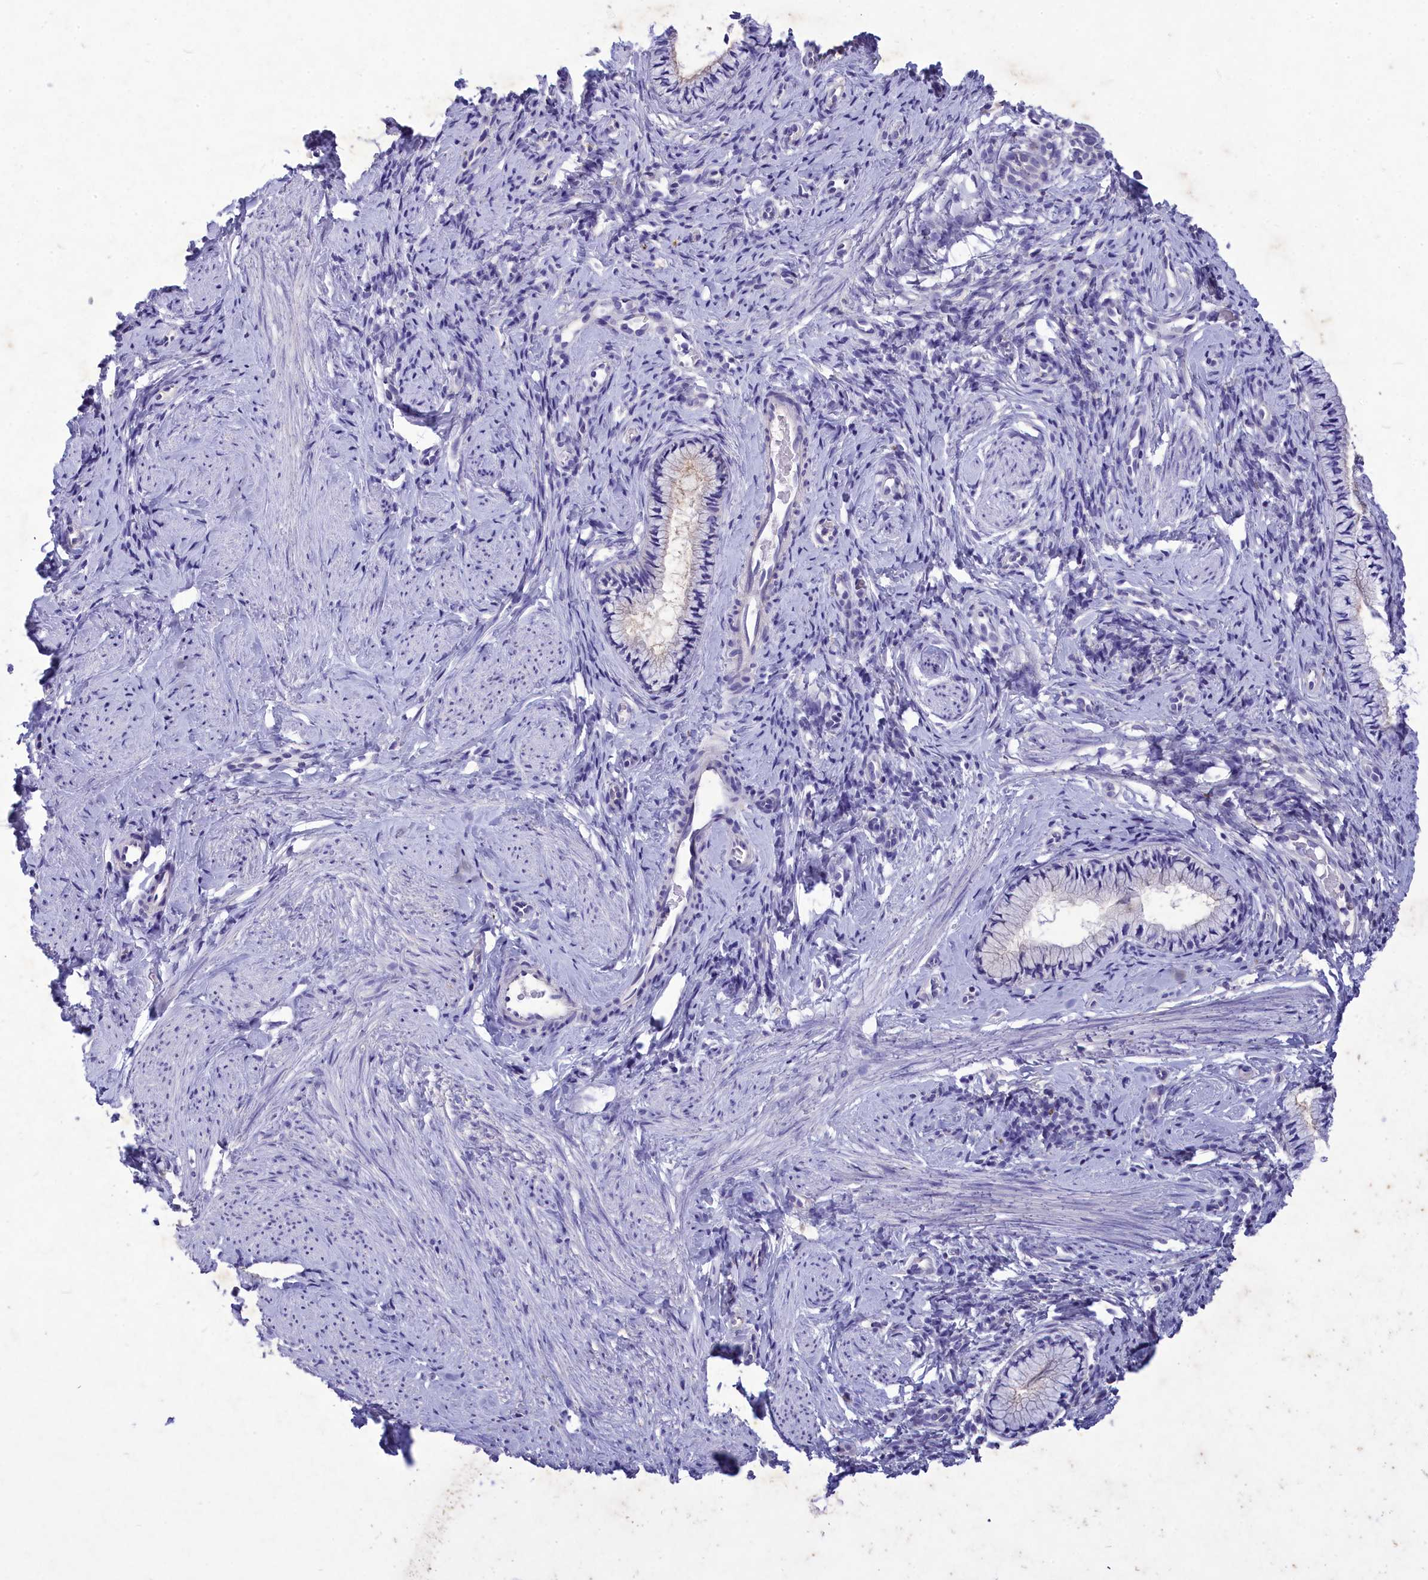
{"staining": {"intensity": "negative", "quantity": "none", "location": "none"}, "tissue": "cervix", "cell_type": "Glandular cells", "image_type": "normal", "snomed": [{"axis": "morphology", "description": "Normal tissue, NOS"}, {"axis": "topography", "description": "Cervix"}], "caption": "Glandular cells show no significant expression in unremarkable cervix. (DAB IHC visualized using brightfield microscopy, high magnification).", "gene": "DEFB119", "patient": {"sex": "female", "age": 57}}